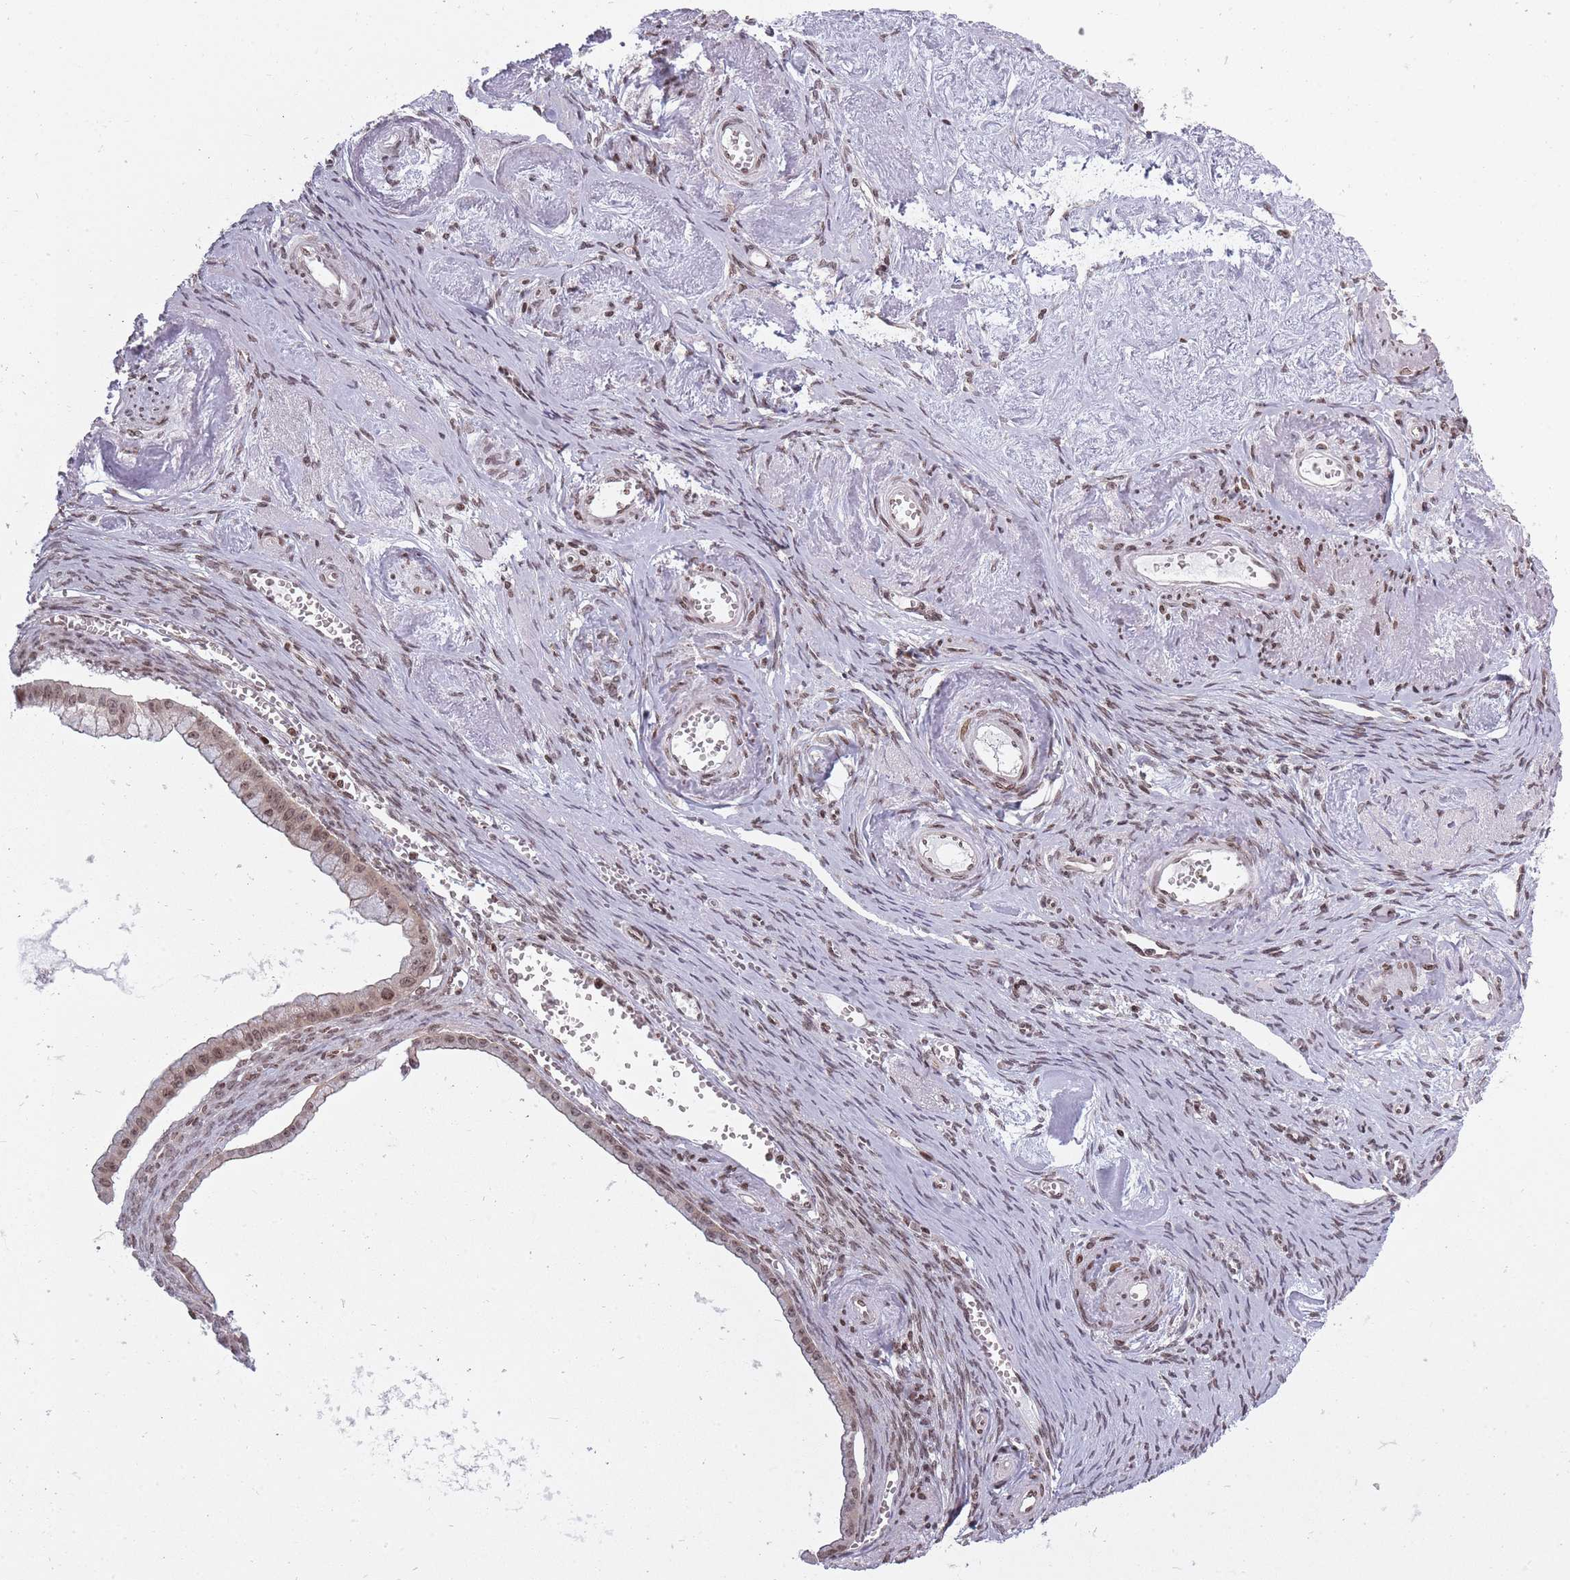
{"staining": {"intensity": "moderate", "quantity": ">75%", "location": "nuclear"}, "tissue": "ovarian cancer", "cell_type": "Tumor cells", "image_type": "cancer", "snomed": [{"axis": "morphology", "description": "Cystadenocarcinoma, mucinous, NOS"}, {"axis": "topography", "description": "Ovary"}], "caption": "Human mucinous cystadenocarcinoma (ovarian) stained with a protein marker reveals moderate staining in tumor cells.", "gene": "TMC6", "patient": {"sex": "female", "age": 59}}